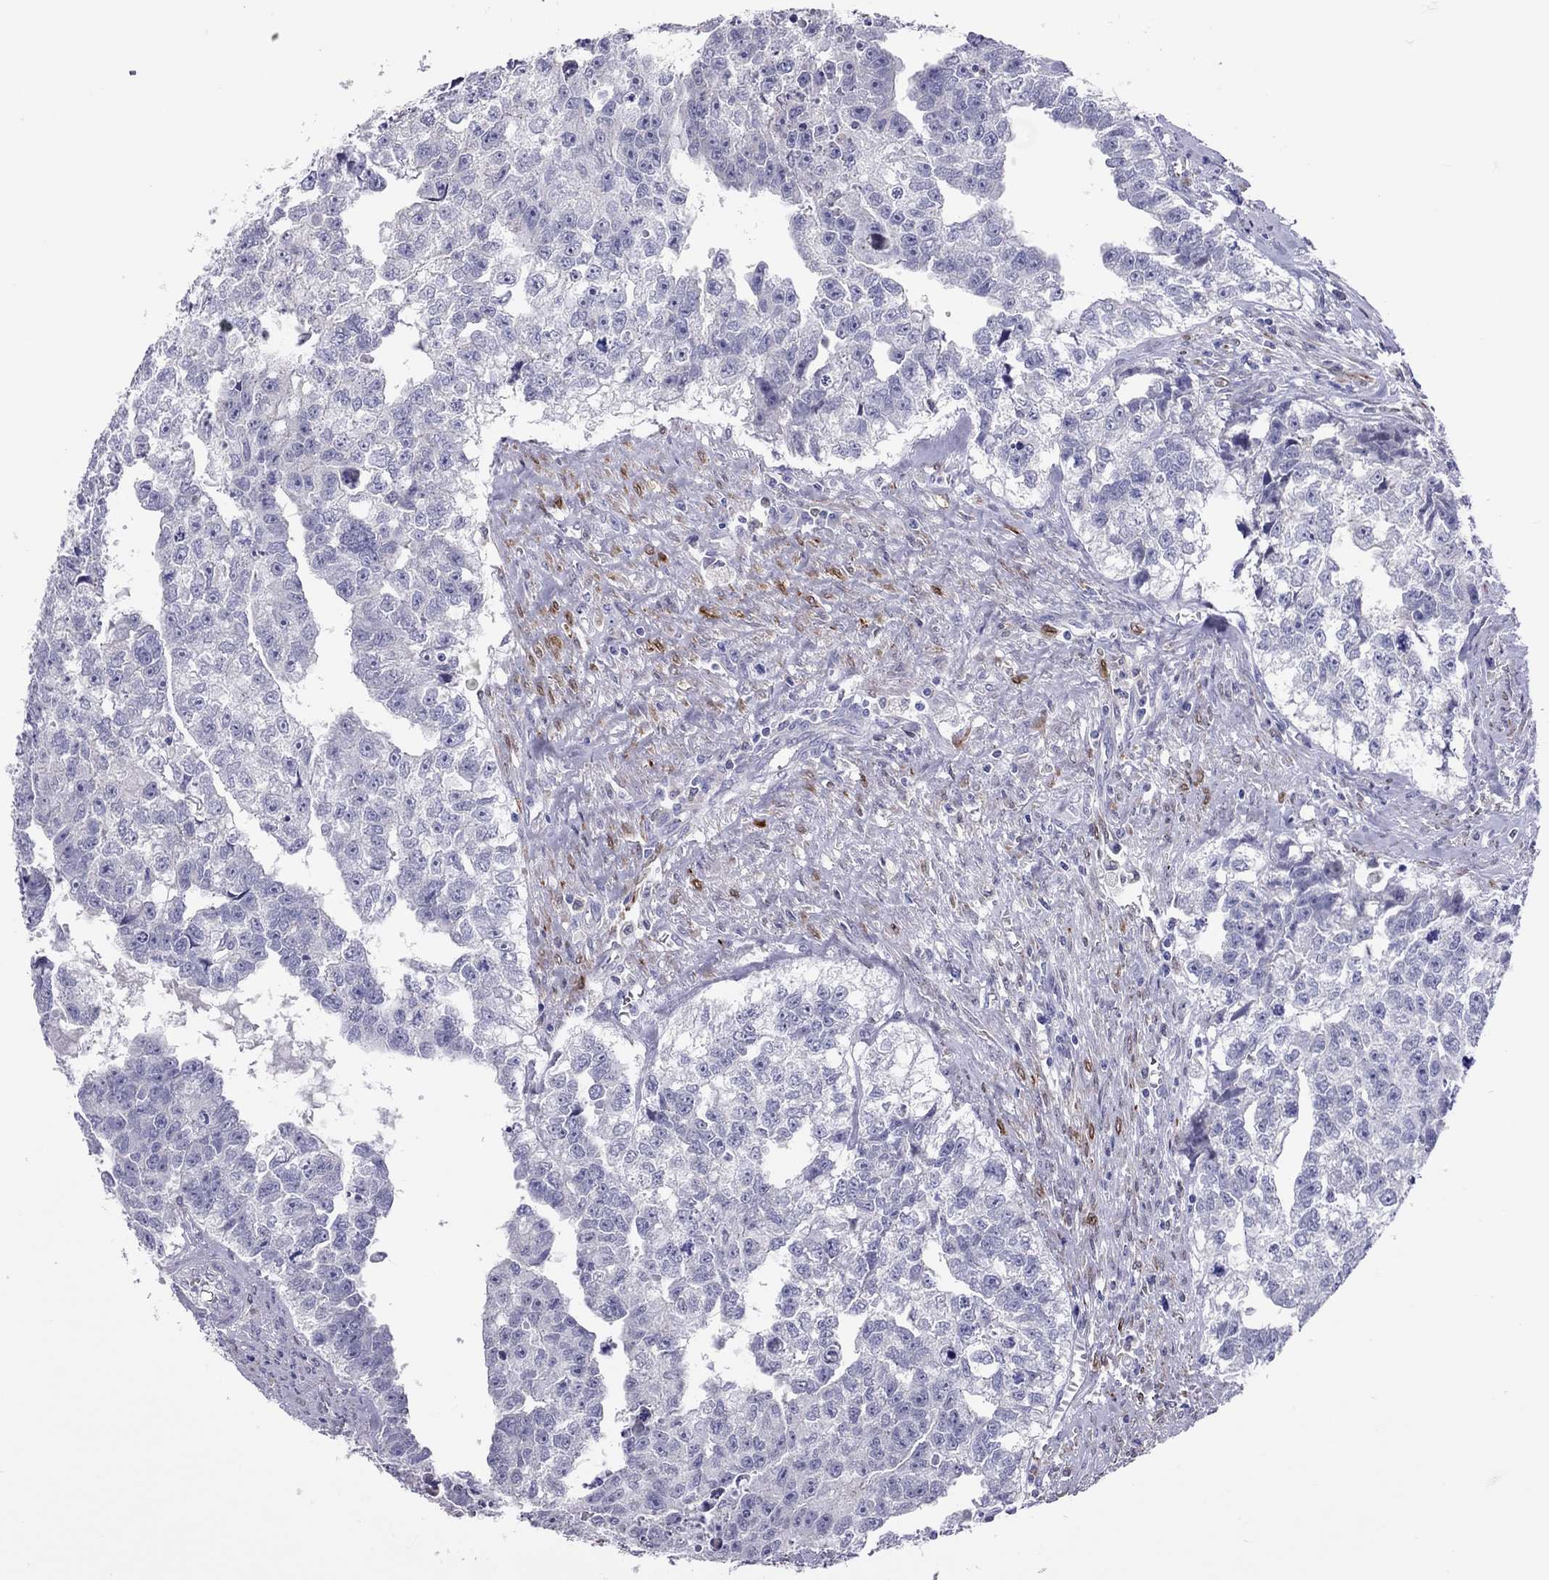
{"staining": {"intensity": "negative", "quantity": "none", "location": "none"}, "tissue": "testis cancer", "cell_type": "Tumor cells", "image_type": "cancer", "snomed": [{"axis": "morphology", "description": "Carcinoma, Embryonal, NOS"}, {"axis": "morphology", "description": "Teratoma, malignant, NOS"}, {"axis": "topography", "description": "Testis"}], "caption": "Immunohistochemical staining of embryonal carcinoma (testis) shows no significant expression in tumor cells. (DAB immunohistochemistry (IHC) with hematoxylin counter stain).", "gene": "ADORA2A", "patient": {"sex": "male", "age": 44}}